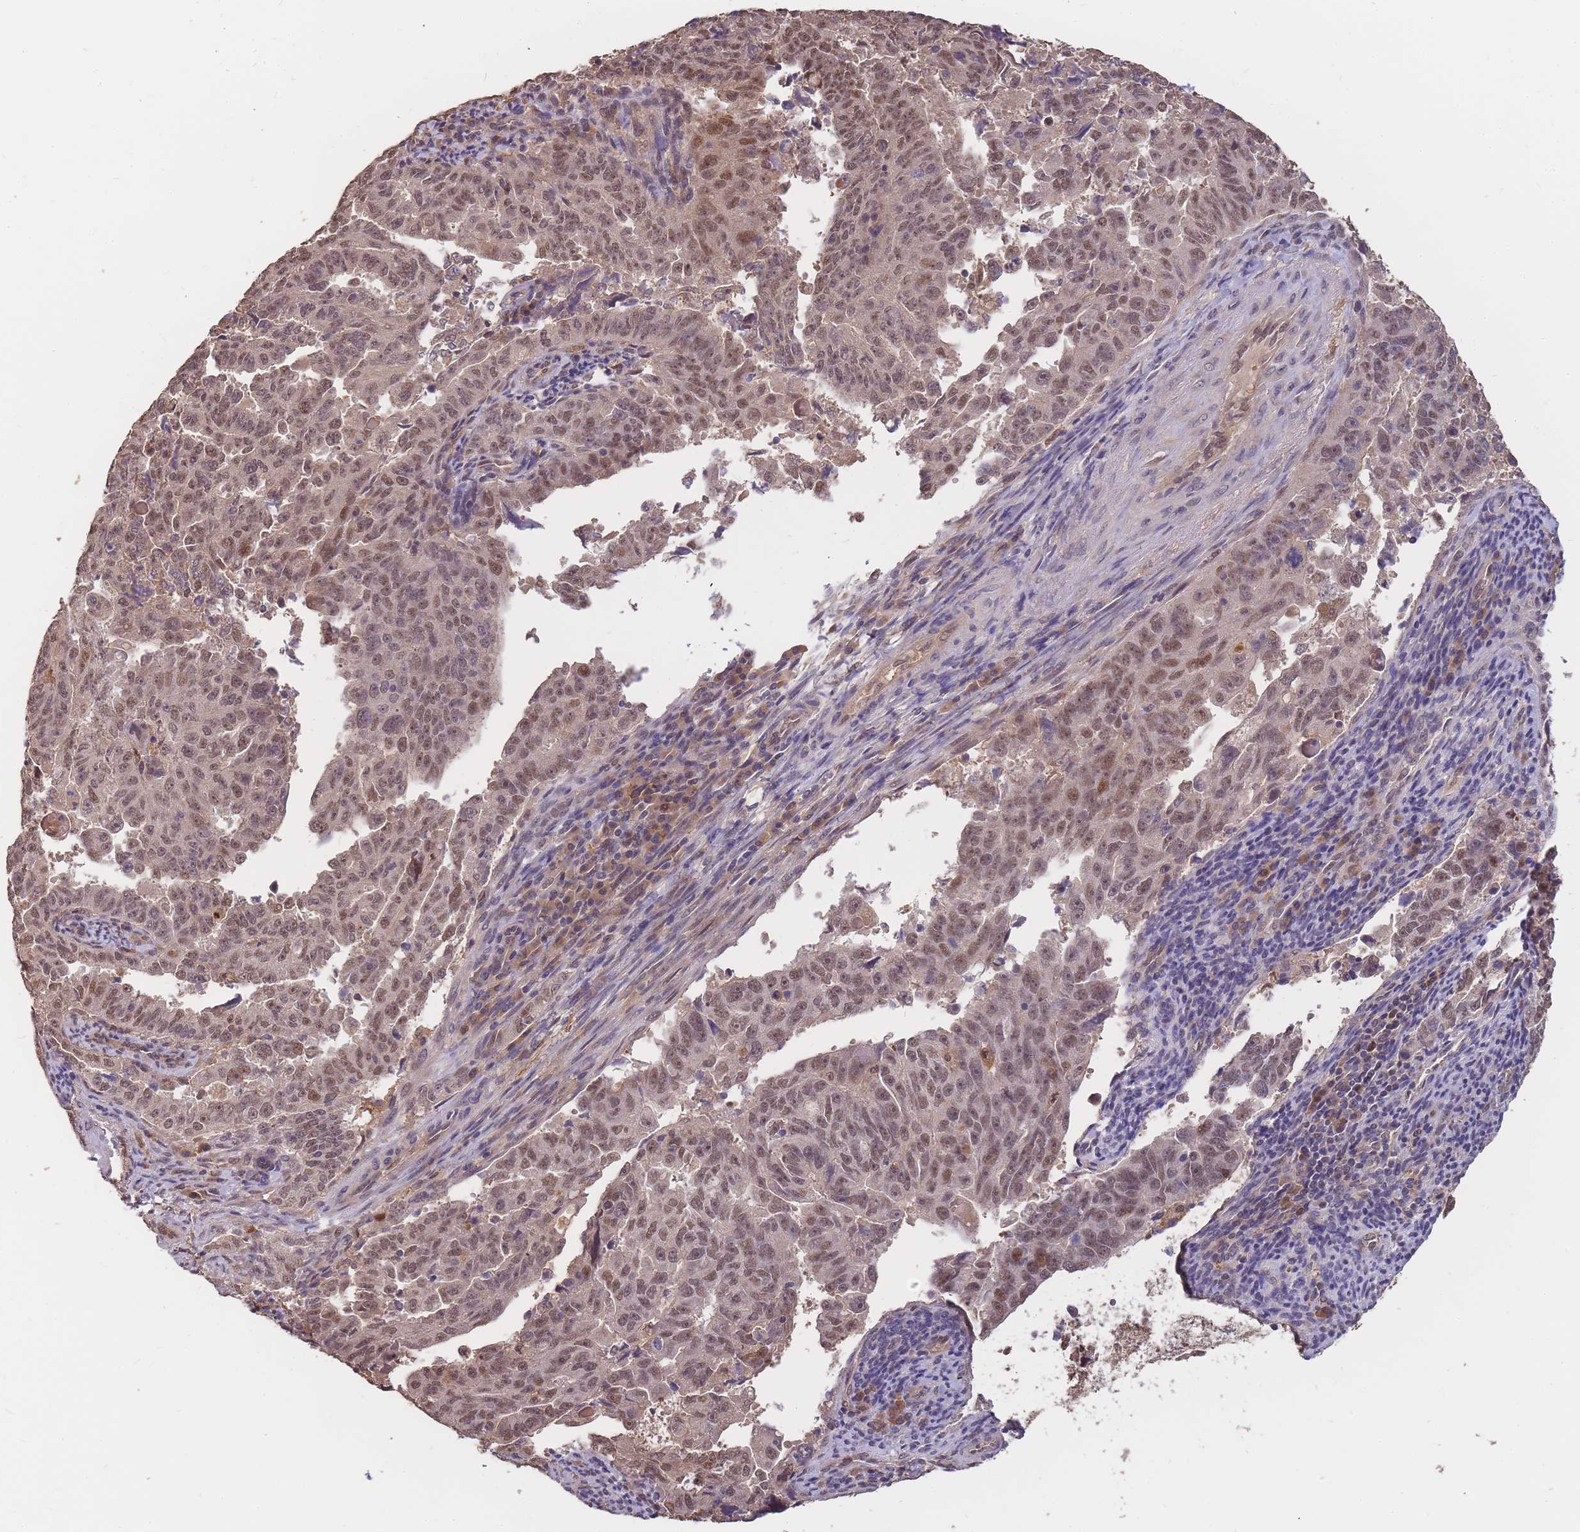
{"staining": {"intensity": "moderate", "quantity": ">75%", "location": "nuclear"}, "tissue": "endometrial cancer", "cell_type": "Tumor cells", "image_type": "cancer", "snomed": [{"axis": "morphology", "description": "Adenocarcinoma, NOS"}, {"axis": "topography", "description": "Endometrium"}], "caption": "The immunohistochemical stain labels moderate nuclear staining in tumor cells of endometrial cancer (adenocarcinoma) tissue. Nuclei are stained in blue.", "gene": "CDKN2AIPNL", "patient": {"sex": "female", "age": 65}}